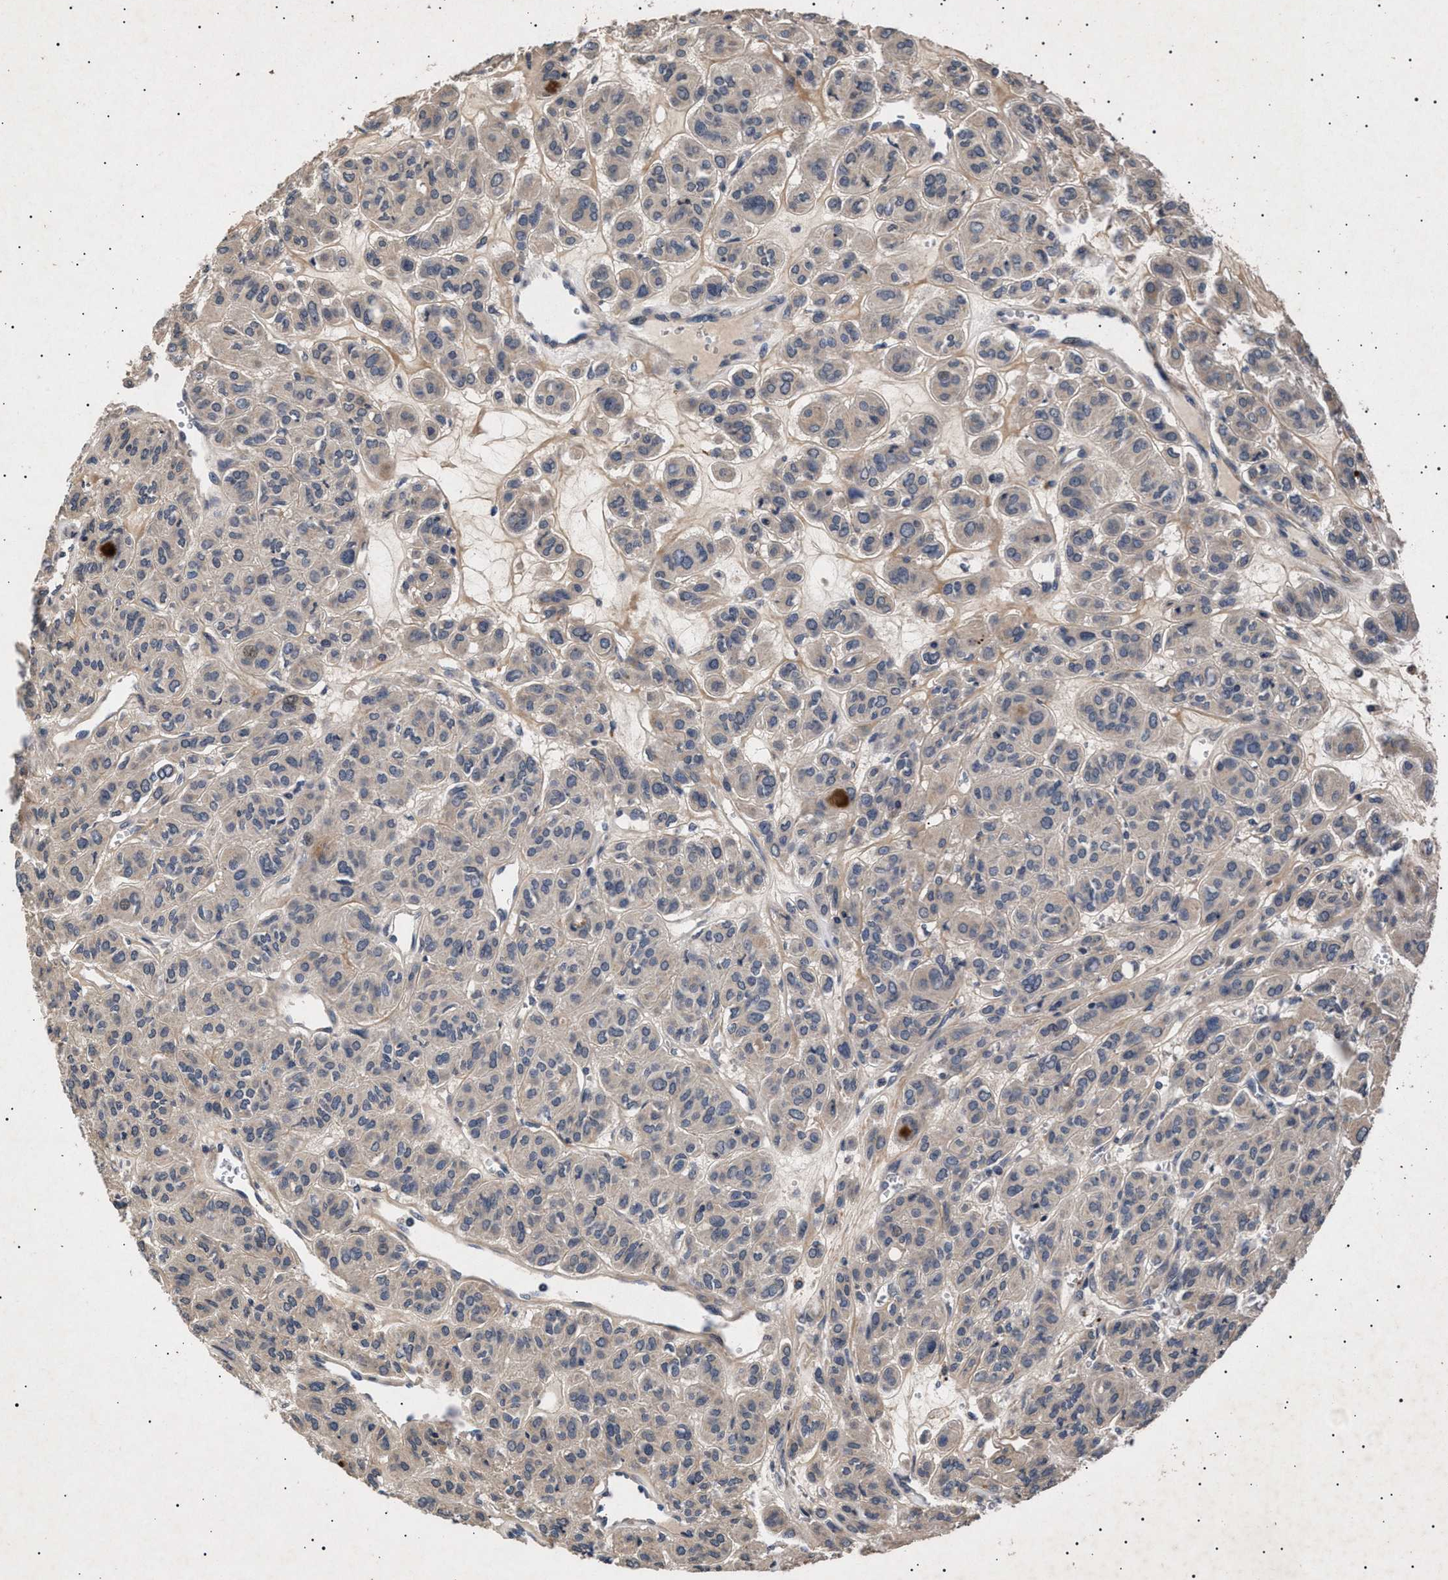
{"staining": {"intensity": "weak", "quantity": "25%-75%", "location": "cytoplasmic/membranous"}, "tissue": "thyroid cancer", "cell_type": "Tumor cells", "image_type": "cancer", "snomed": [{"axis": "morphology", "description": "Follicular adenoma carcinoma, NOS"}, {"axis": "topography", "description": "Thyroid gland"}], "caption": "This photomicrograph demonstrates immunohistochemistry (IHC) staining of thyroid follicular adenoma carcinoma, with low weak cytoplasmic/membranous expression in approximately 25%-75% of tumor cells.", "gene": "ITGB5", "patient": {"sex": "female", "age": 71}}